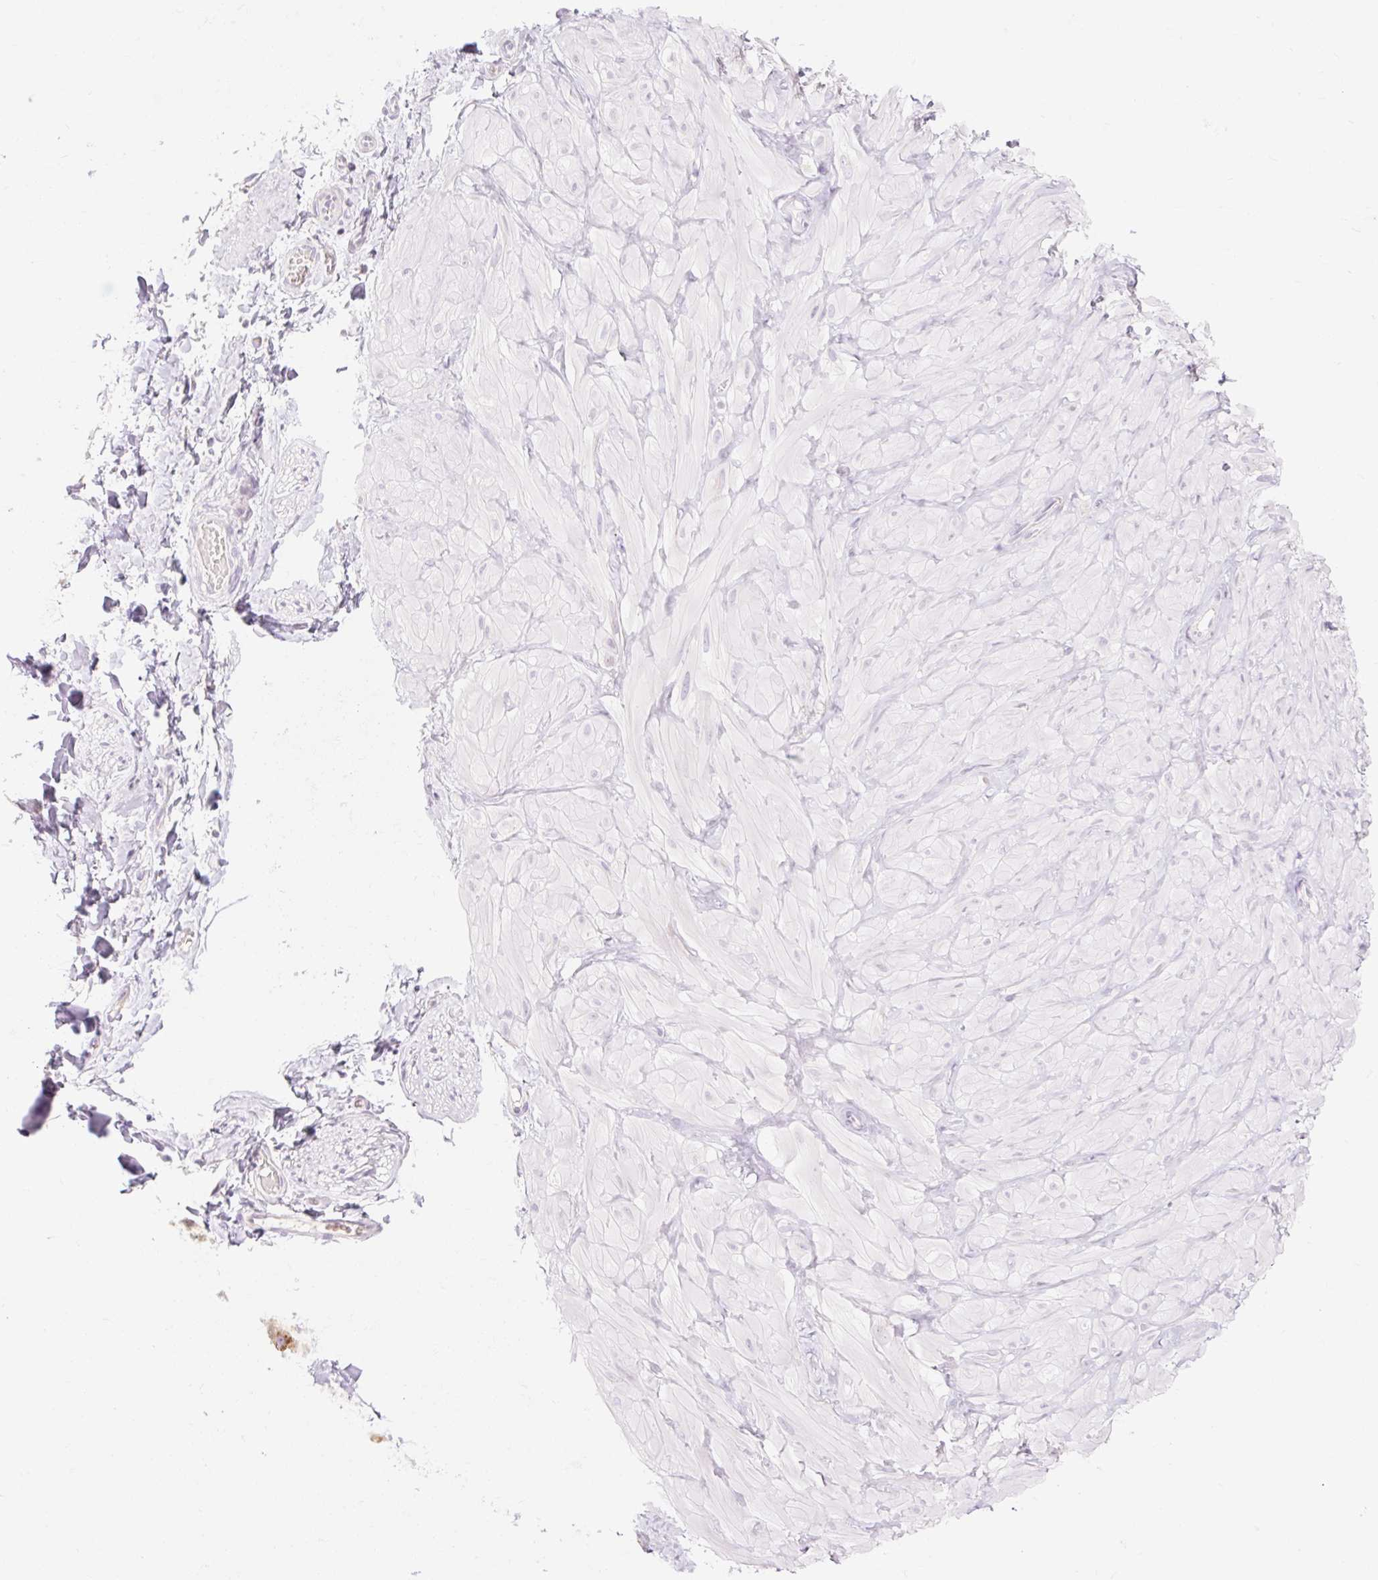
{"staining": {"intensity": "negative", "quantity": "none", "location": "none"}, "tissue": "adipose tissue", "cell_type": "Adipocytes", "image_type": "normal", "snomed": [{"axis": "morphology", "description": "Normal tissue, NOS"}, {"axis": "topography", "description": "Soft tissue"}, {"axis": "topography", "description": "Adipose tissue"}, {"axis": "topography", "description": "Vascular tissue"}, {"axis": "topography", "description": "Peripheral nerve tissue"}], "caption": "High power microscopy photomicrograph of an immunohistochemistry photomicrograph of normal adipose tissue, revealing no significant positivity in adipocytes.", "gene": "MYO1D", "patient": {"sex": "male", "age": 29}}